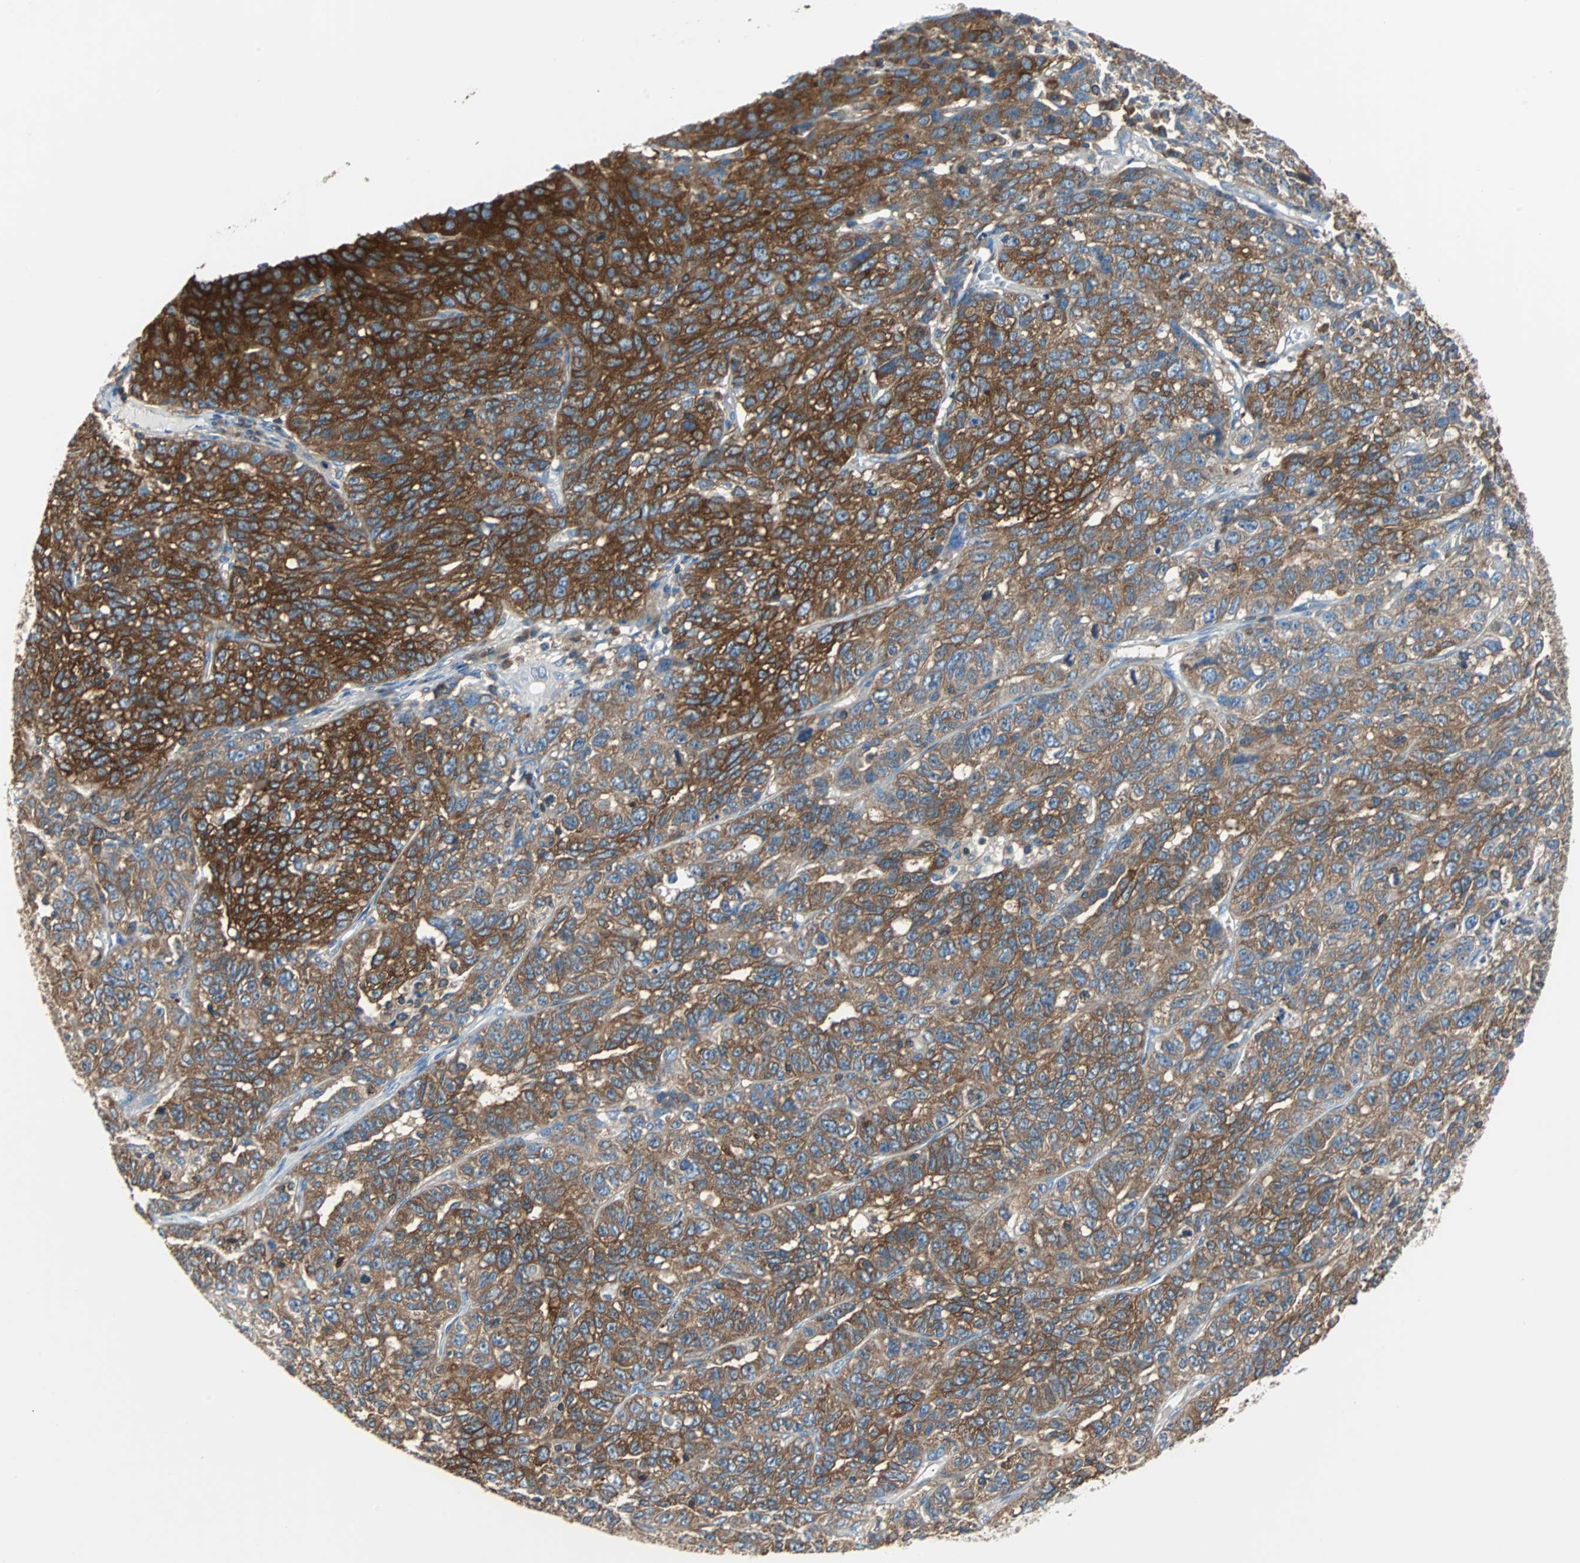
{"staining": {"intensity": "strong", "quantity": ">75%", "location": "cytoplasmic/membranous"}, "tissue": "ovarian cancer", "cell_type": "Tumor cells", "image_type": "cancer", "snomed": [{"axis": "morphology", "description": "Cystadenocarcinoma, serous, NOS"}, {"axis": "topography", "description": "Ovary"}], "caption": "Protein staining of ovarian serous cystadenocarcinoma tissue shows strong cytoplasmic/membranous staining in approximately >75% of tumor cells.", "gene": "TSC22D4", "patient": {"sex": "female", "age": 71}}